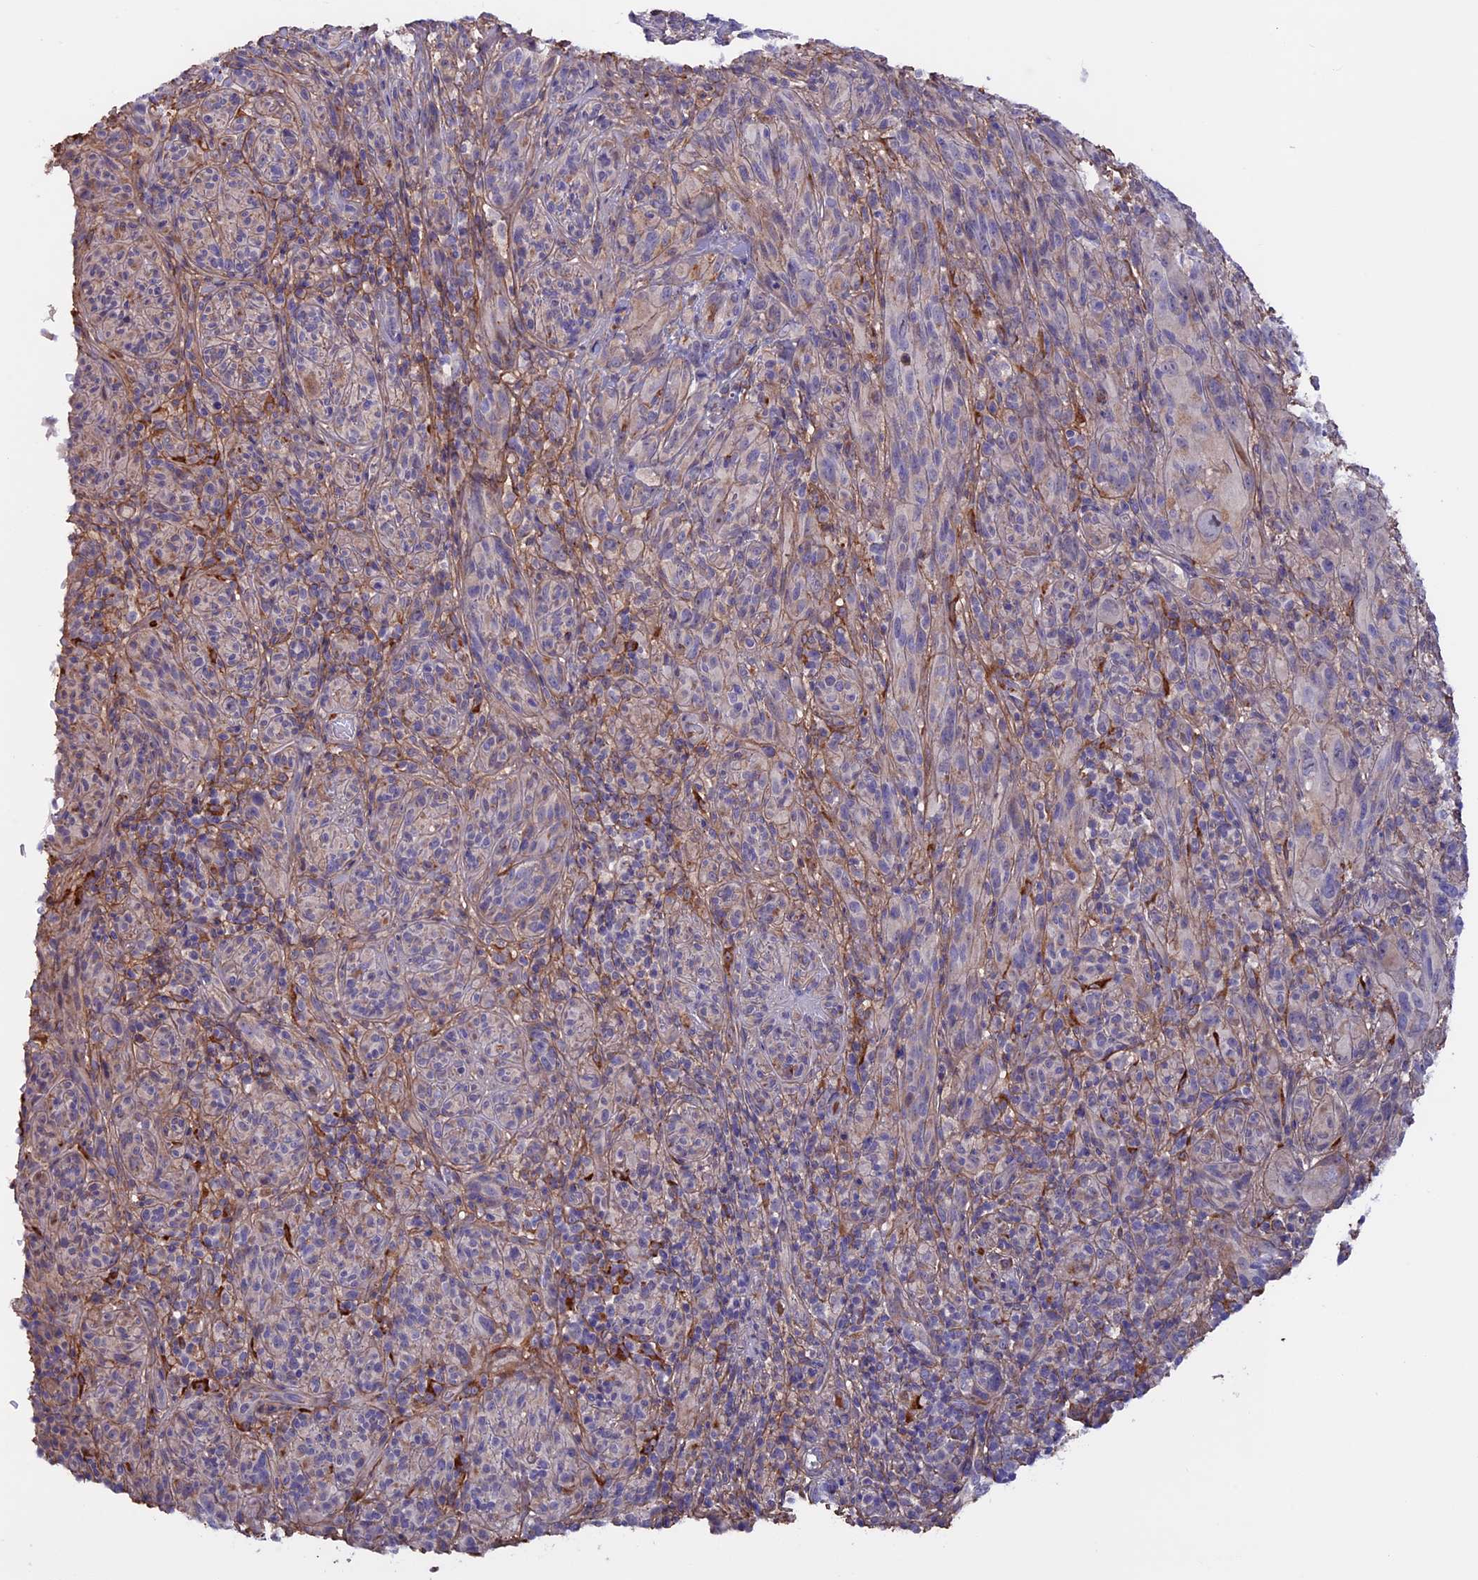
{"staining": {"intensity": "negative", "quantity": "none", "location": "none"}, "tissue": "melanoma", "cell_type": "Tumor cells", "image_type": "cancer", "snomed": [{"axis": "morphology", "description": "Malignant melanoma, NOS"}, {"axis": "topography", "description": "Skin of head"}], "caption": "The micrograph displays no staining of tumor cells in melanoma.", "gene": "COL4A3", "patient": {"sex": "male", "age": 96}}